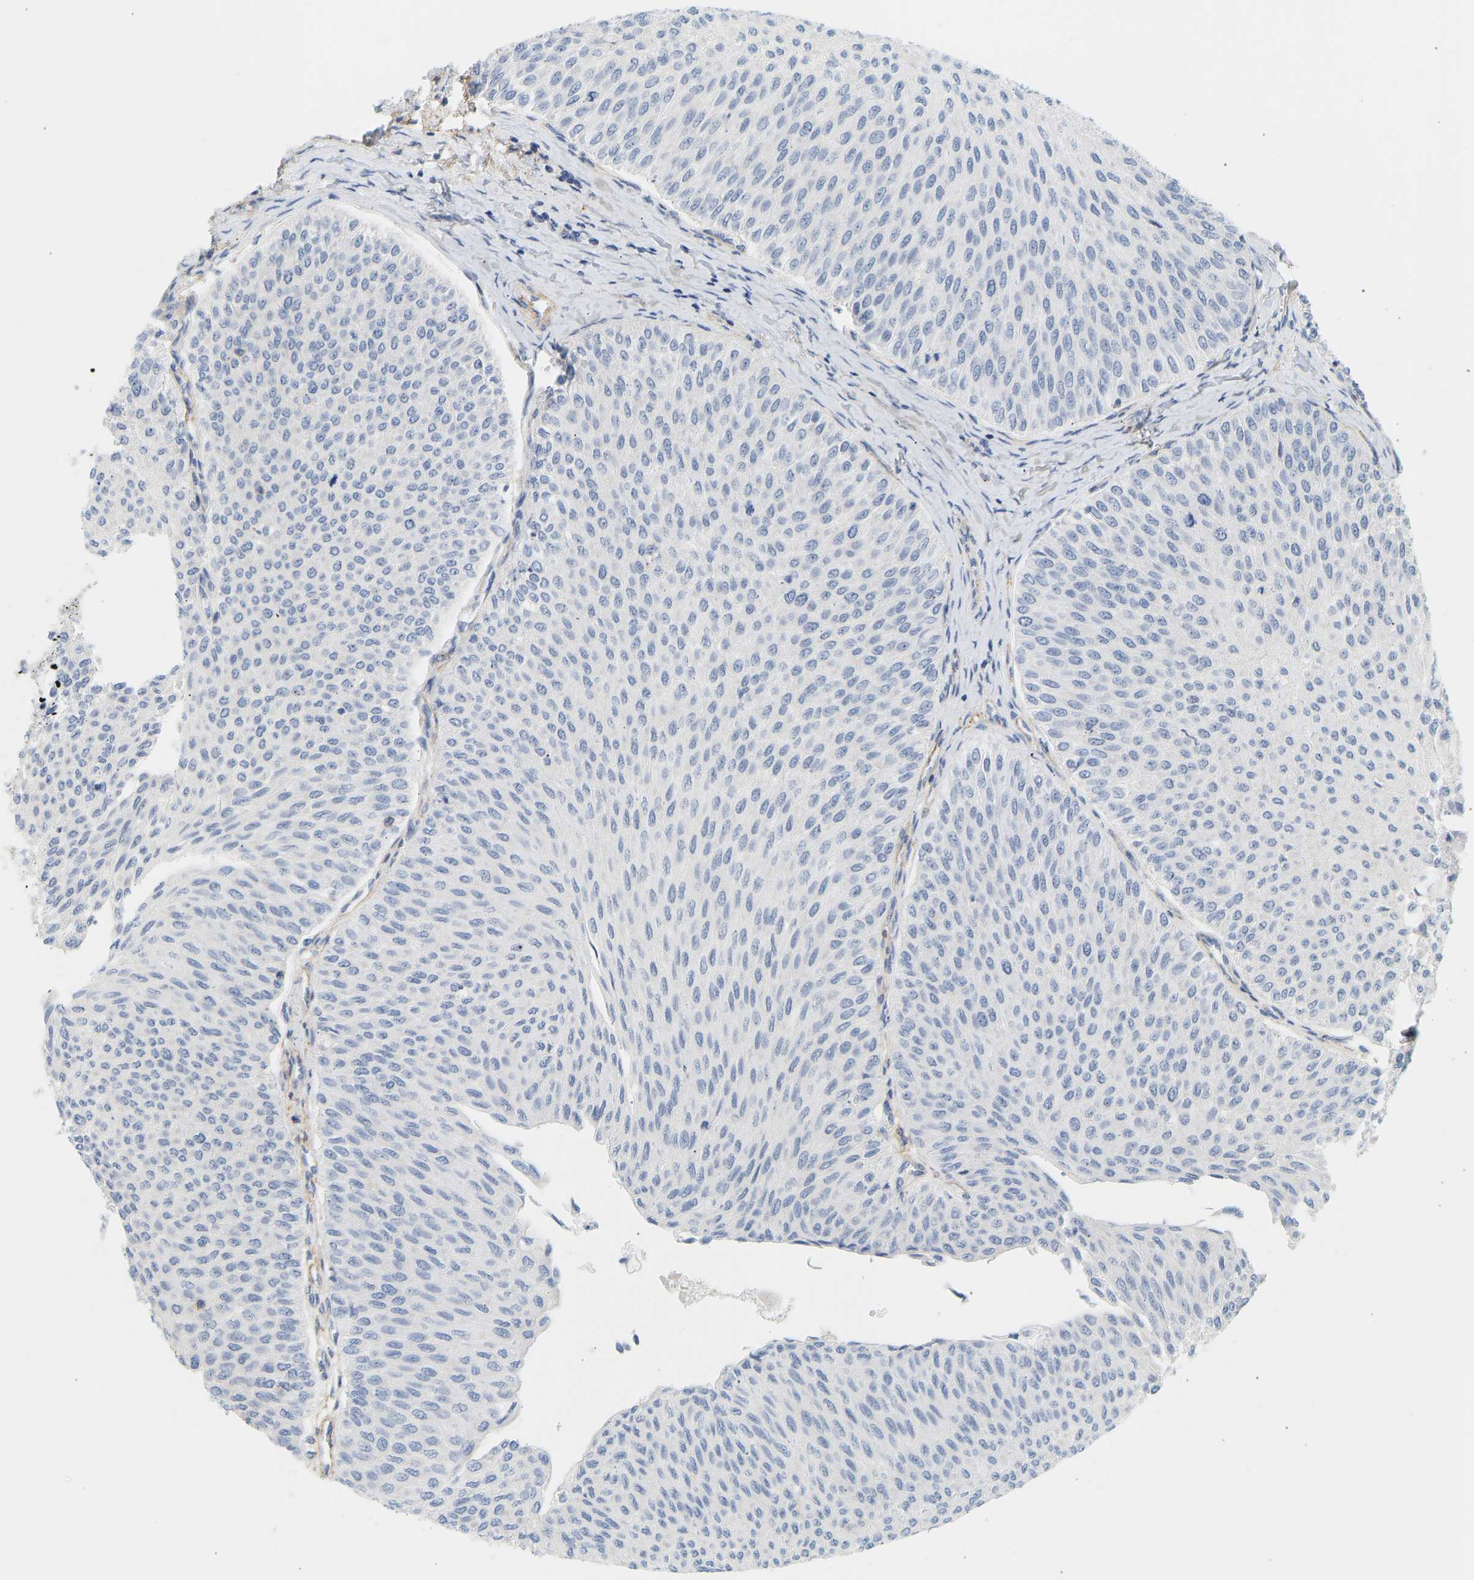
{"staining": {"intensity": "negative", "quantity": "none", "location": "none"}, "tissue": "urothelial cancer", "cell_type": "Tumor cells", "image_type": "cancer", "snomed": [{"axis": "morphology", "description": "Urothelial carcinoma, Low grade"}, {"axis": "topography", "description": "Urinary bladder"}], "caption": "There is no significant expression in tumor cells of urothelial carcinoma (low-grade).", "gene": "BVES", "patient": {"sex": "male", "age": 78}}